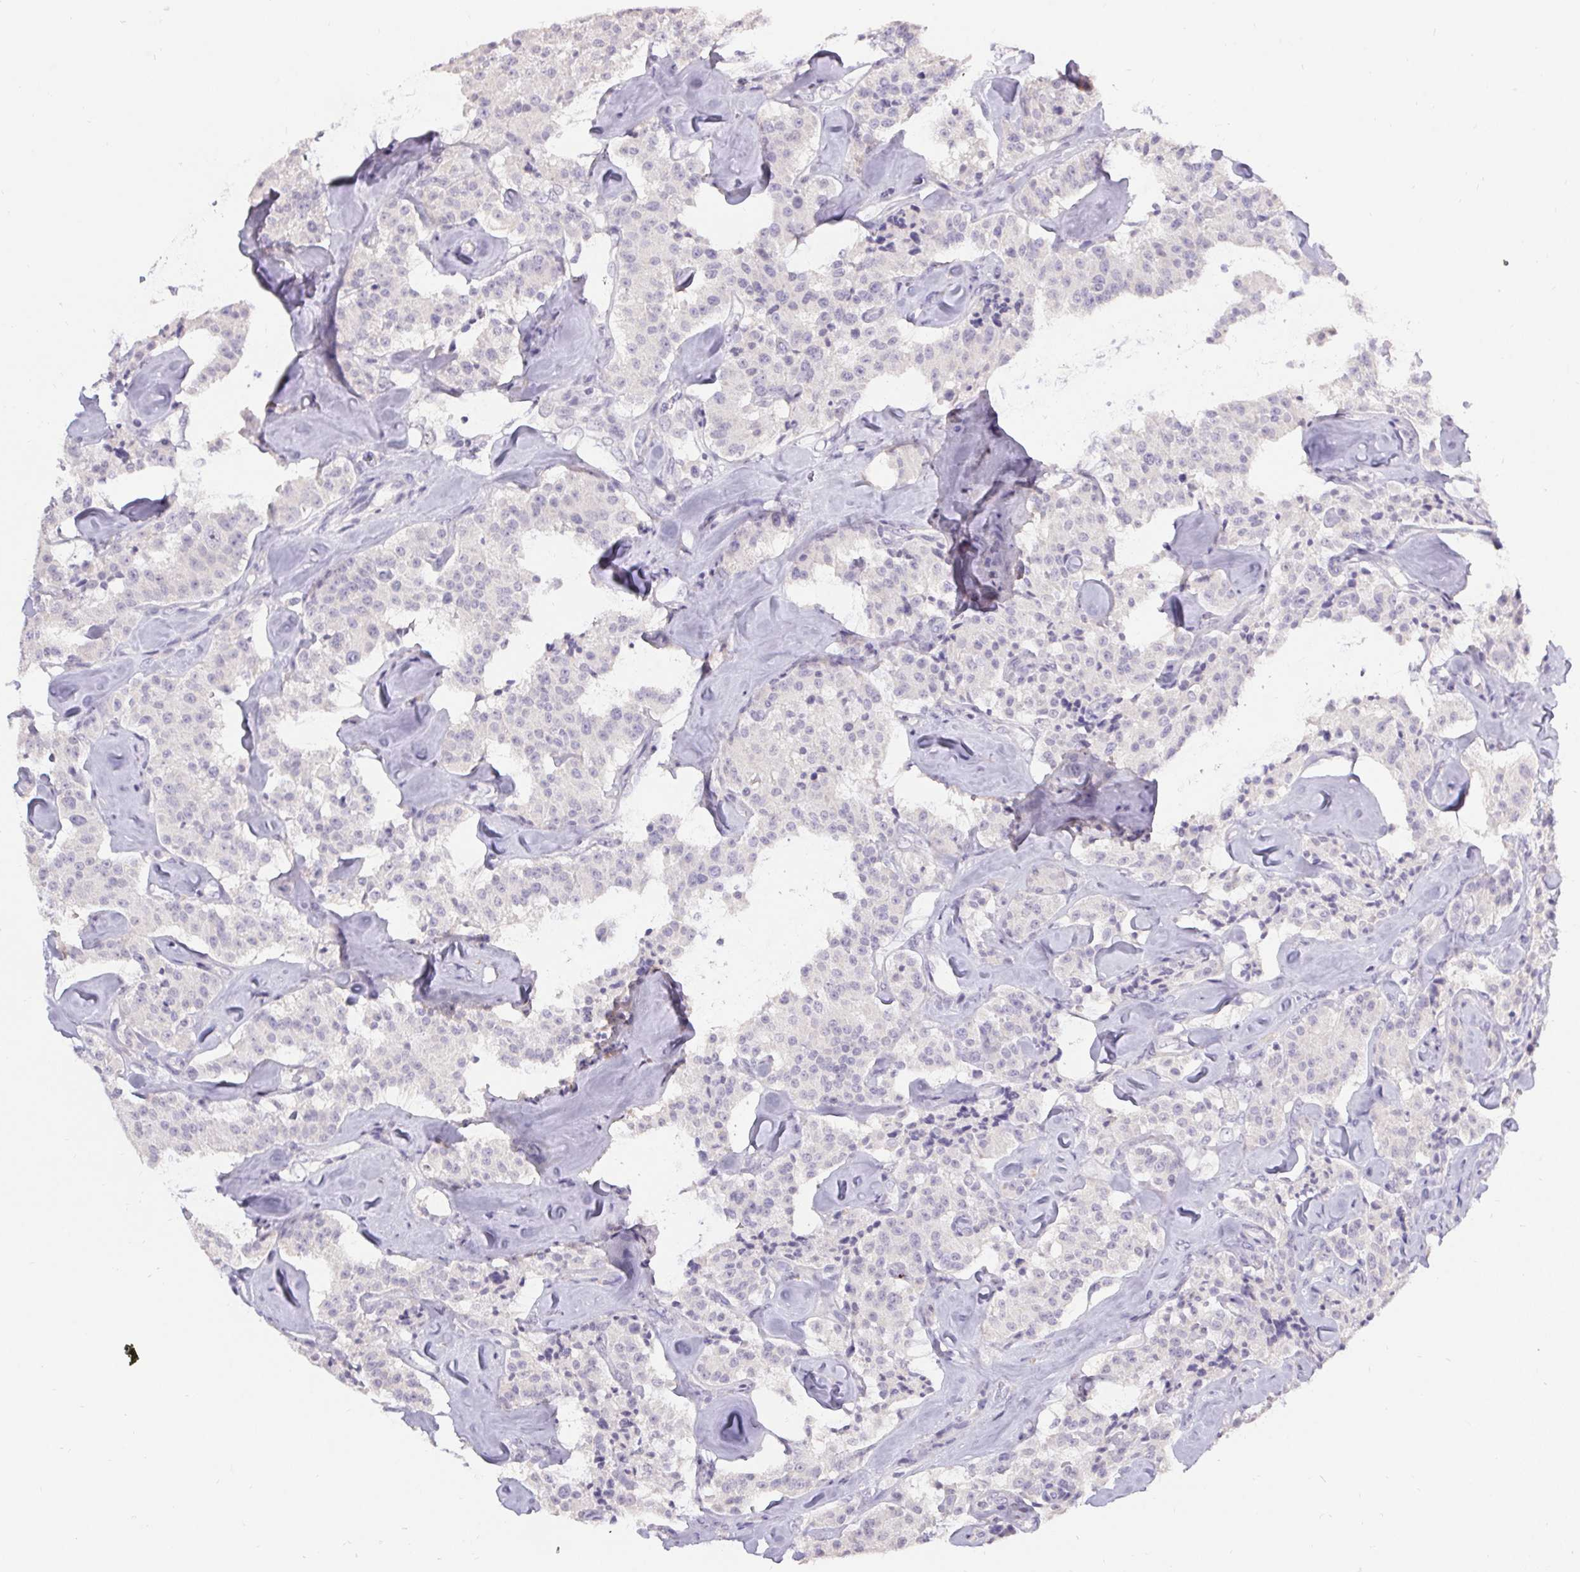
{"staining": {"intensity": "negative", "quantity": "none", "location": "none"}, "tissue": "carcinoid", "cell_type": "Tumor cells", "image_type": "cancer", "snomed": [{"axis": "morphology", "description": "Carcinoid, malignant, NOS"}, {"axis": "topography", "description": "Pancreas"}], "caption": "Photomicrograph shows no protein staining in tumor cells of carcinoid tissue.", "gene": "PMEL", "patient": {"sex": "male", "age": 41}}